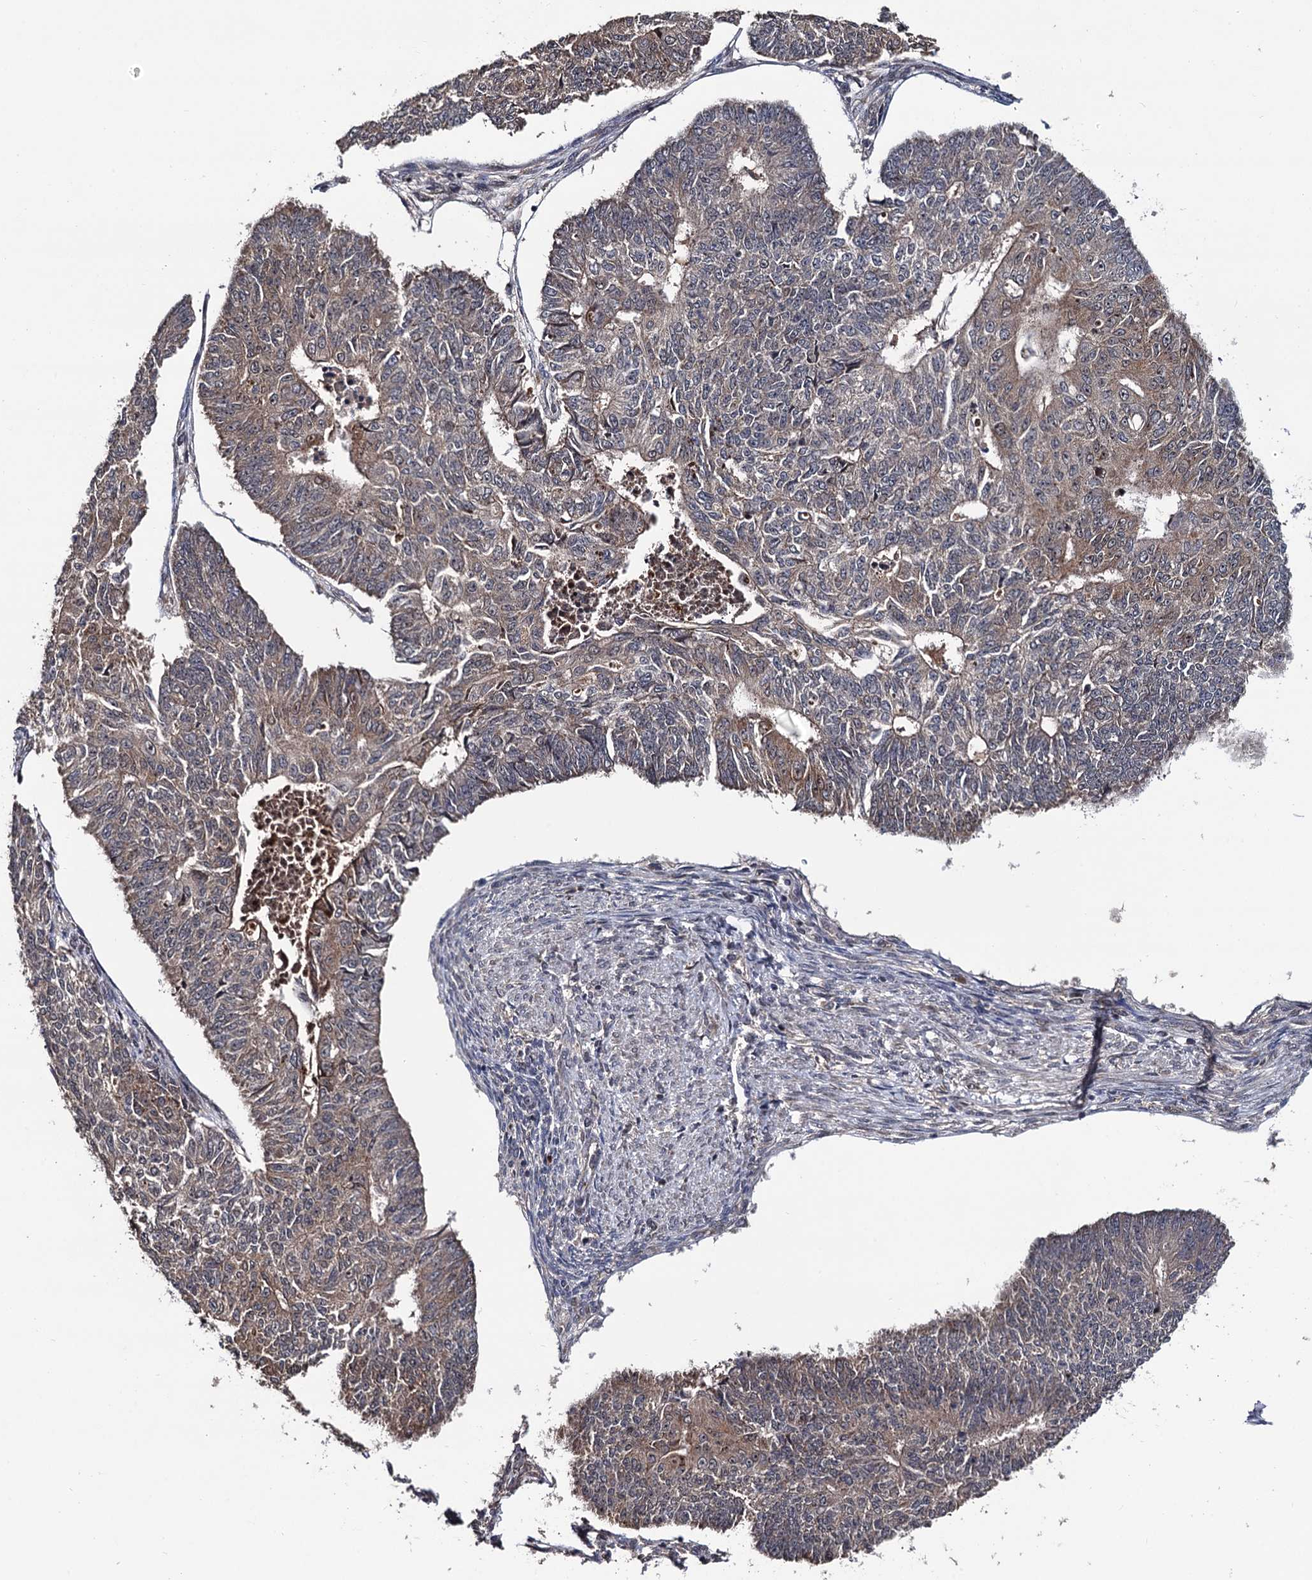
{"staining": {"intensity": "weak", "quantity": "25%-75%", "location": "cytoplasmic/membranous"}, "tissue": "endometrial cancer", "cell_type": "Tumor cells", "image_type": "cancer", "snomed": [{"axis": "morphology", "description": "Adenocarcinoma, NOS"}, {"axis": "topography", "description": "Endometrium"}], "caption": "Immunohistochemistry histopathology image of human endometrial cancer stained for a protein (brown), which reveals low levels of weak cytoplasmic/membranous expression in approximately 25%-75% of tumor cells.", "gene": "LRRC63", "patient": {"sex": "female", "age": 32}}